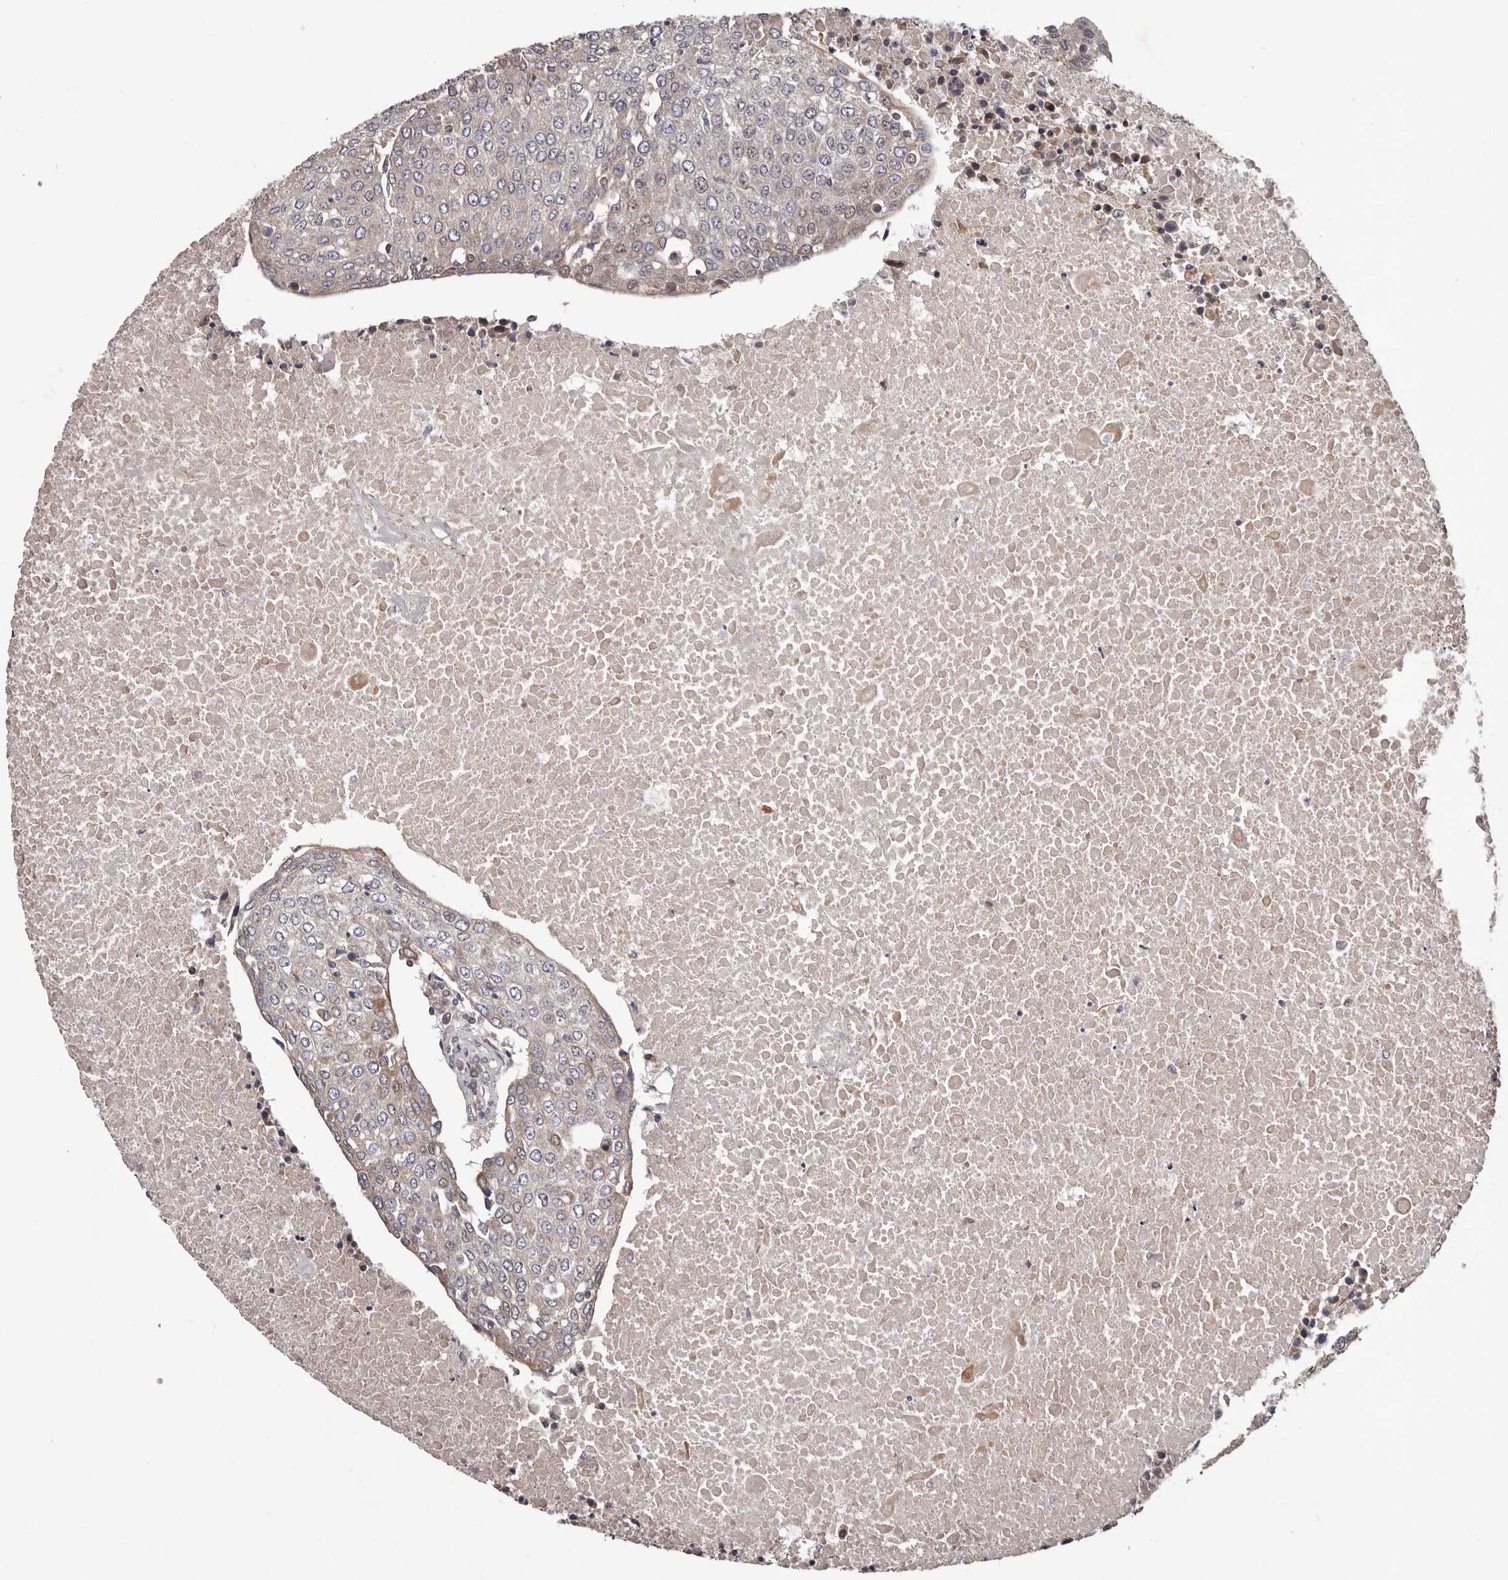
{"staining": {"intensity": "weak", "quantity": "<25%", "location": "cytoplasmic/membranous"}, "tissue": "urothelial cancer", "cell_type": "Tumor cells", "image_type": "cancer", "snomed": [{"axis": "morphology", "description": "Urothelial carcinoma, High grade"}, {"axis": "topography", "description": "Urinary bladder"}], "caption": "Tumor cells show no significant positivity in urothelial cancer.", "gene": "CELF3", "patient": {"sex": "female", "age": 85}}